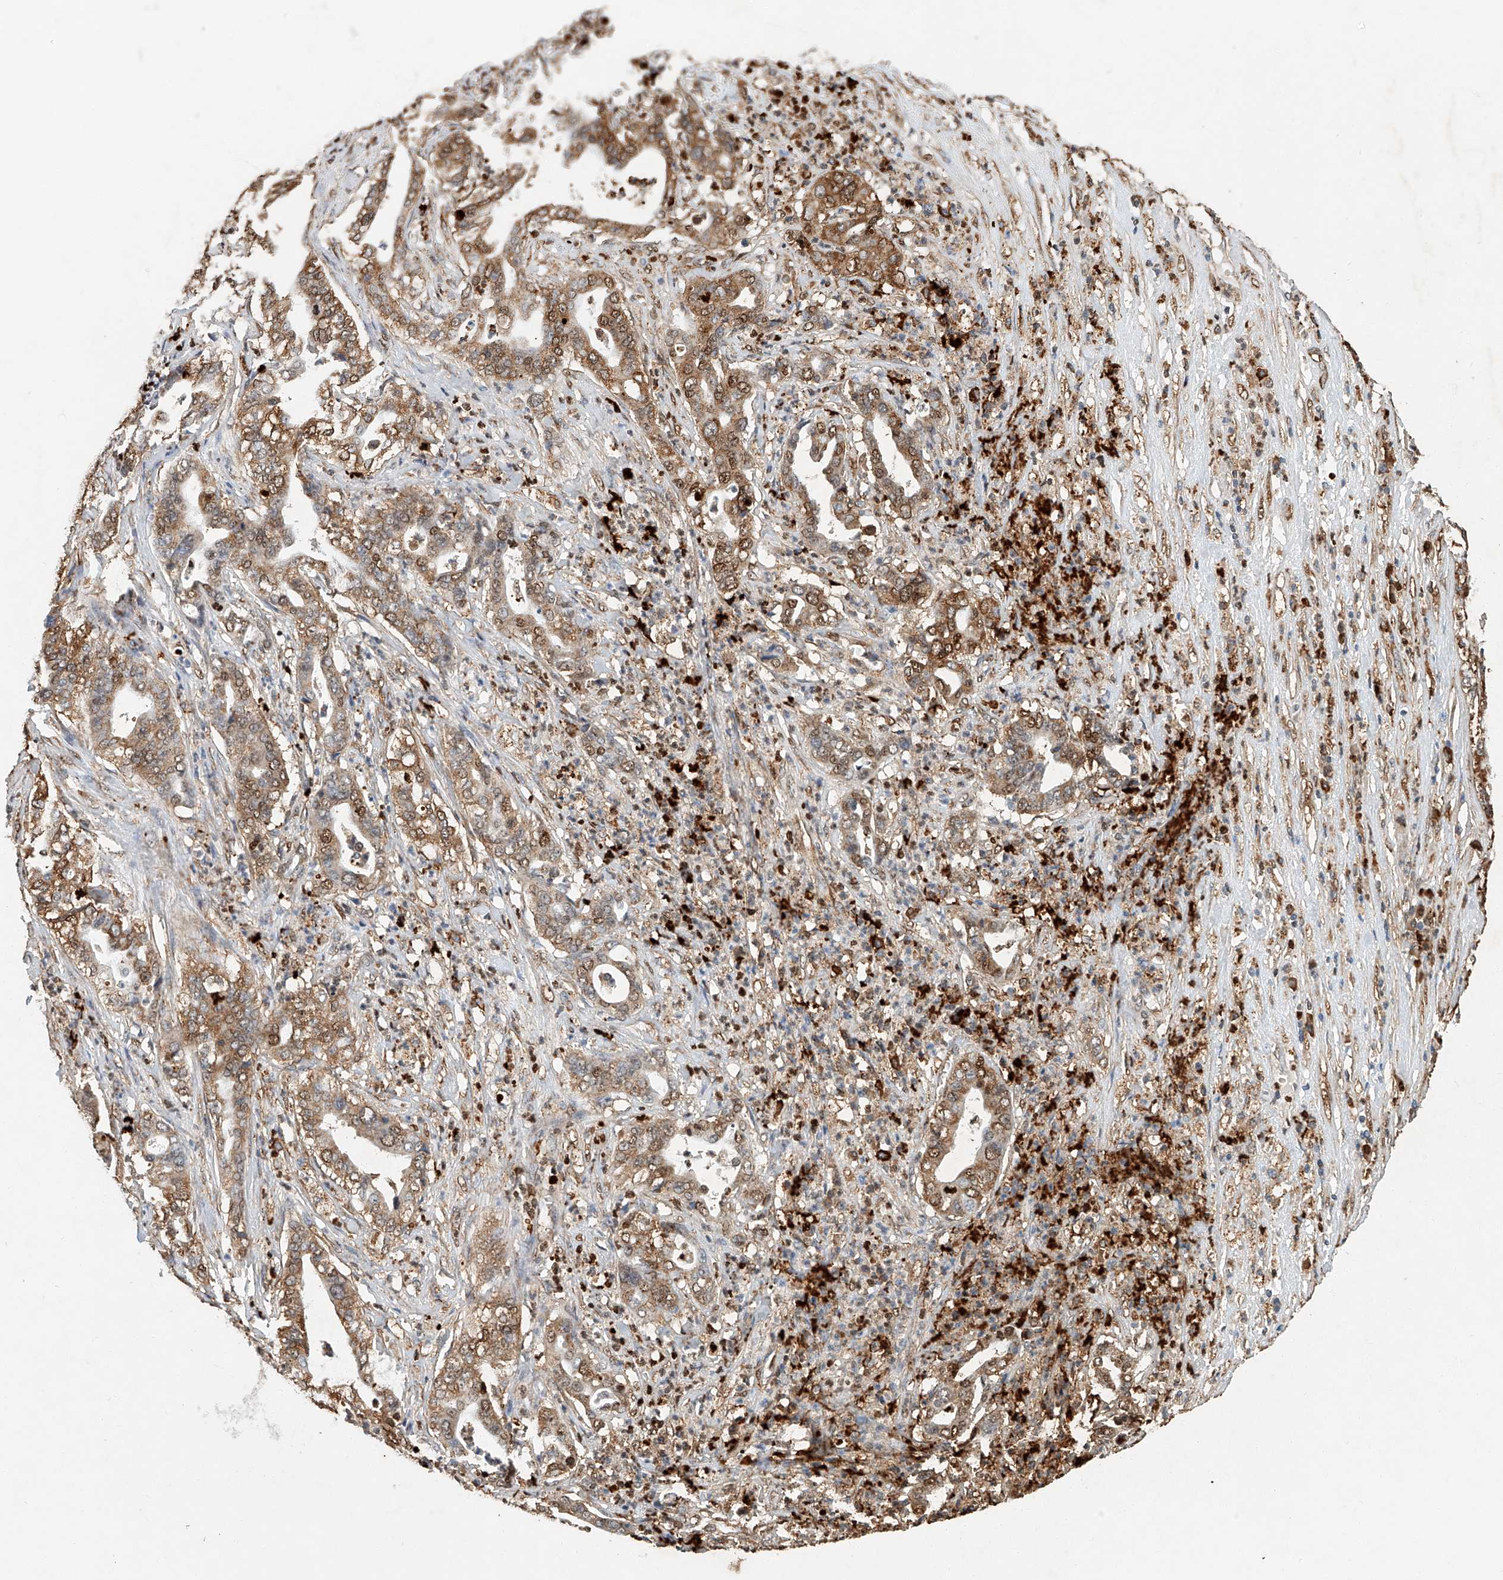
{"staining": {"intensity": "moderate", "quantity": "25%-75%", "location": "cytoplasmic/membranous,nuclear"}, "tissue": "liver cancer", "cell_type": "Tumor cells", "image_type": "cancer", "snomed": [{"axis": "morphology", "description": "Cholangiocarcinoma"}, {"axis": "topography", "description": "Liver"}], "caption": "An image showing moderate cytoplasmic/membranous and nuclear positivity in about 25%-75% of tumor cells in liver cancer, as visualized by brown immunohistochemical staining.", "gene": "CTDP1", "patient": {"sex": "female", "age": 61}}